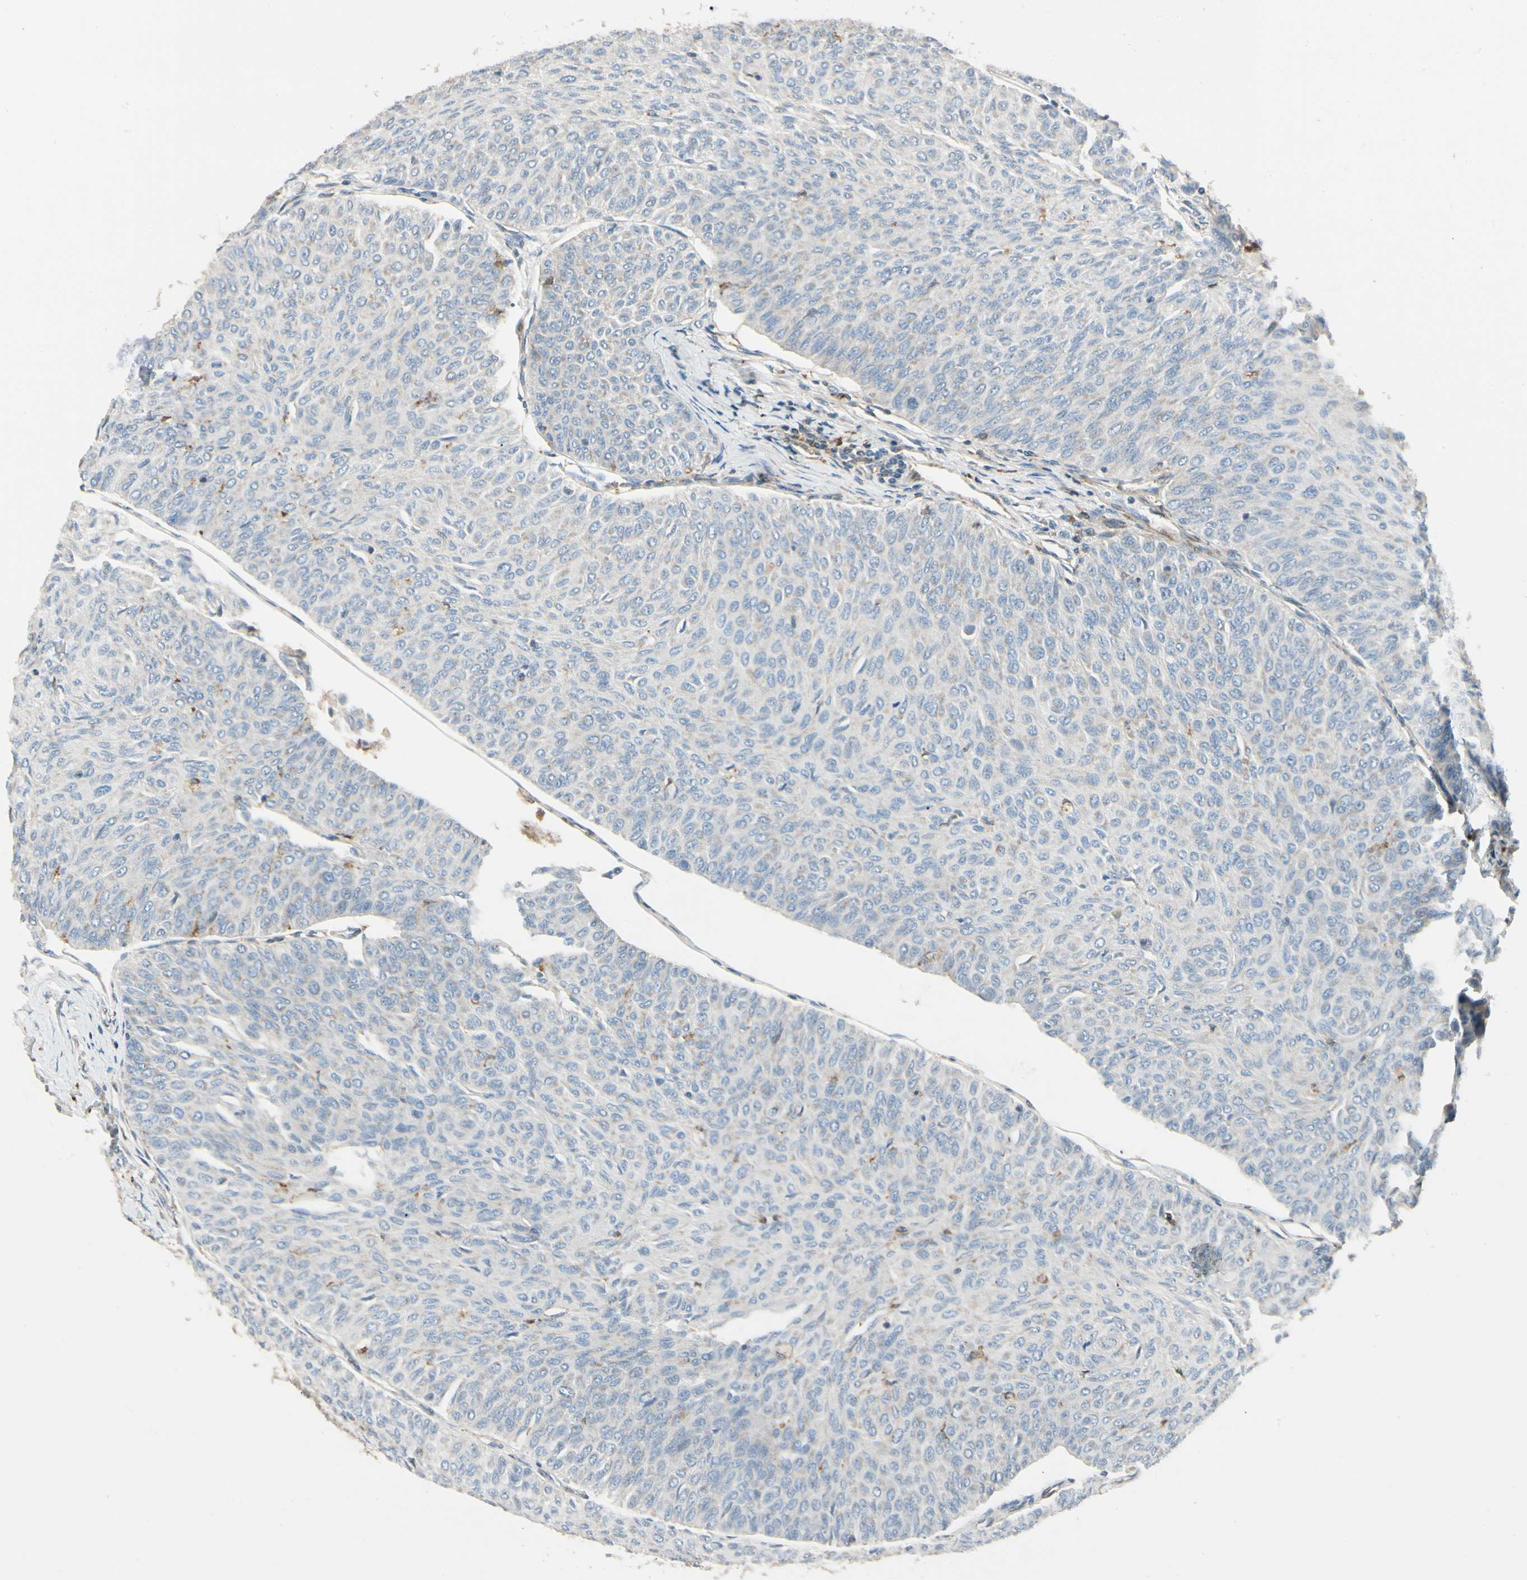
{"staining": {"intensity": "weak", "quantity": ">75%", "location": "cytoplasmic/membranous"}, "tissue": "urothelial cancer", "cell_type": "Tumor cells", "image_type": "cancer", "snomed": [{"axis": "morphology", "description": "Urothelial carcinoma, Low grade"}, {"axis": "topography", "description": "Urinary bladder"}], "caption": "Protein analysis of urothelial cancer tissue reveals weak cytoplasmic/membranous positivity in about >75% of tumor cells.", "gene": "MRPL9", "patient": {"sex": "male", "age": 78}}